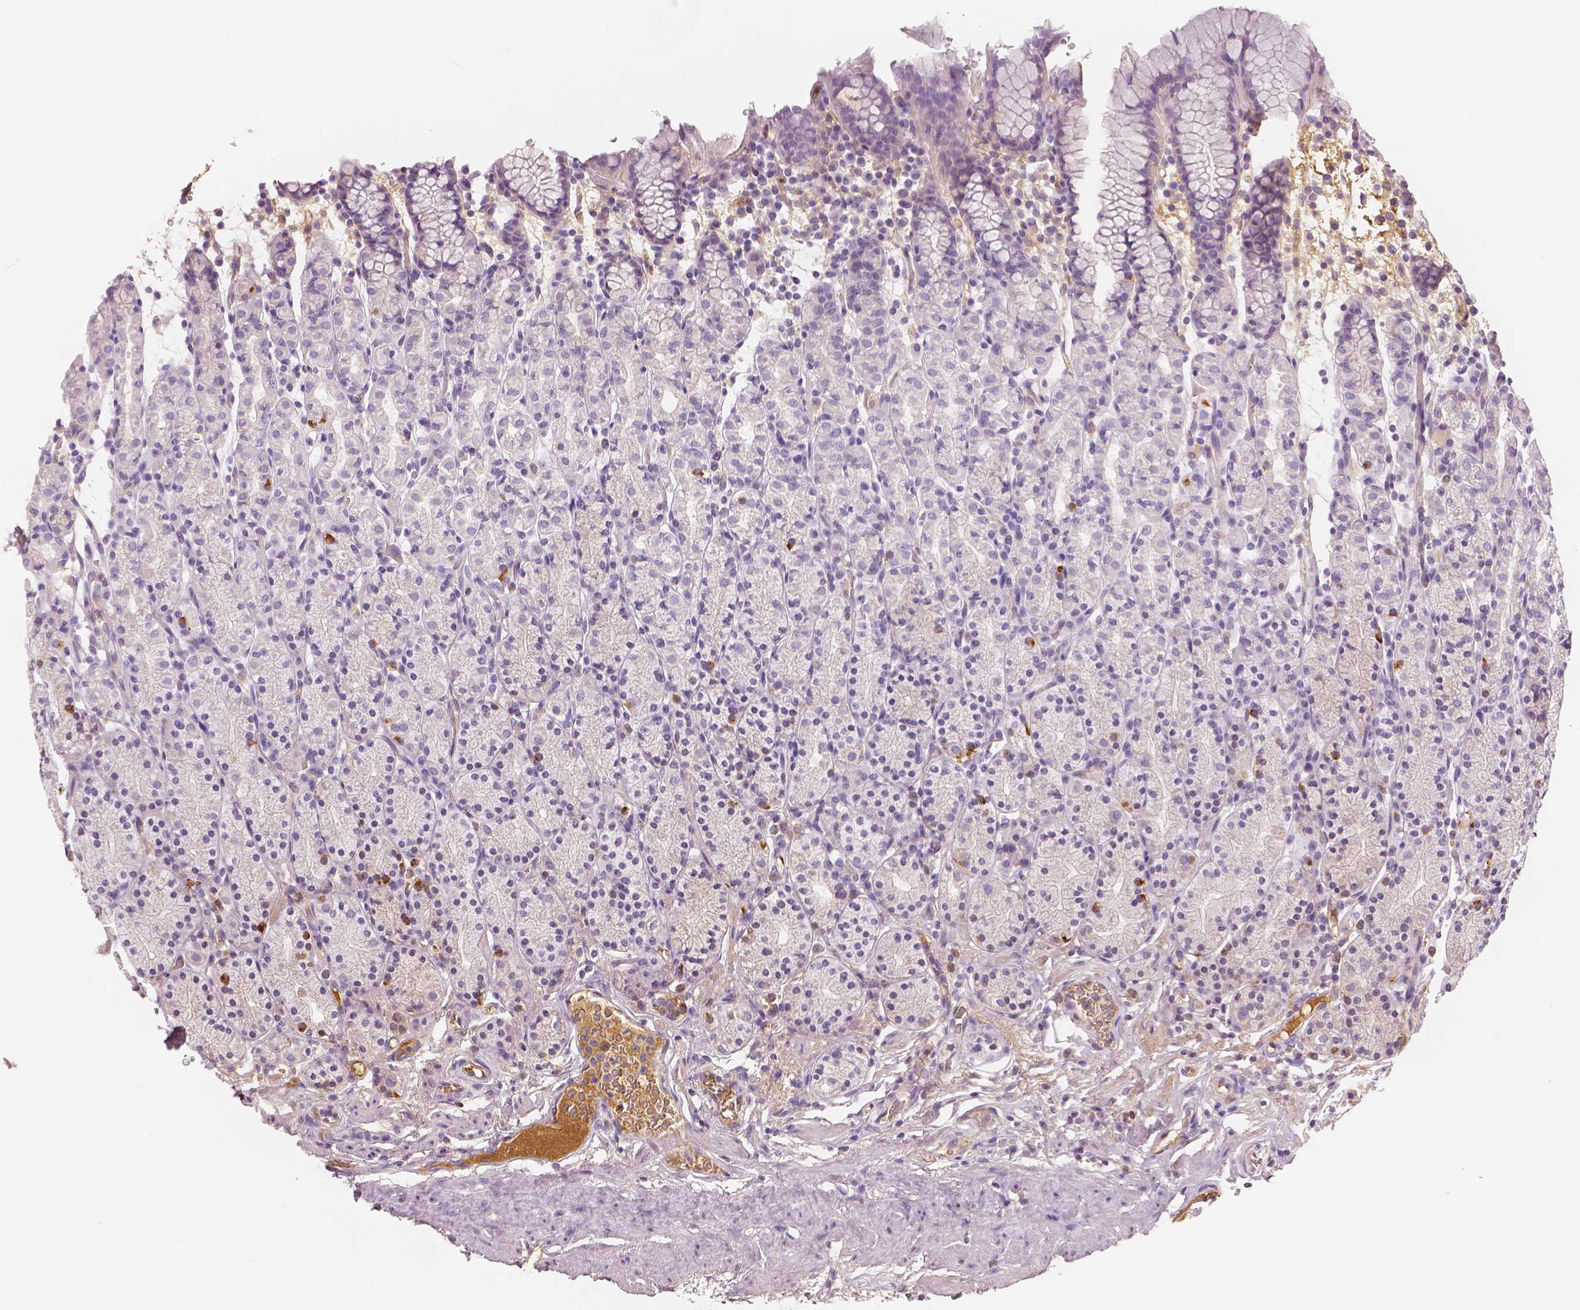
{"staining": {"intensity": "negative", "quantity": "none", "location": "none"}, "tissue": "stomach", "cell_type": "Glandular cells", "image_type": "normal", "snomed": [{"axis": "morphology", "description": "Normal tissue, NOS"}, {"axis": "topography", "description": "Stomach, upper"}, {"axis": "topography", "description": "Stomach"}], "caption": "Human stomach stained for a protein using immunohistochemistry (IHC) demonstrates no positivity in glandular cells.", "gene": "APOA4", "patient": {"sex": "male", "age": 62}}